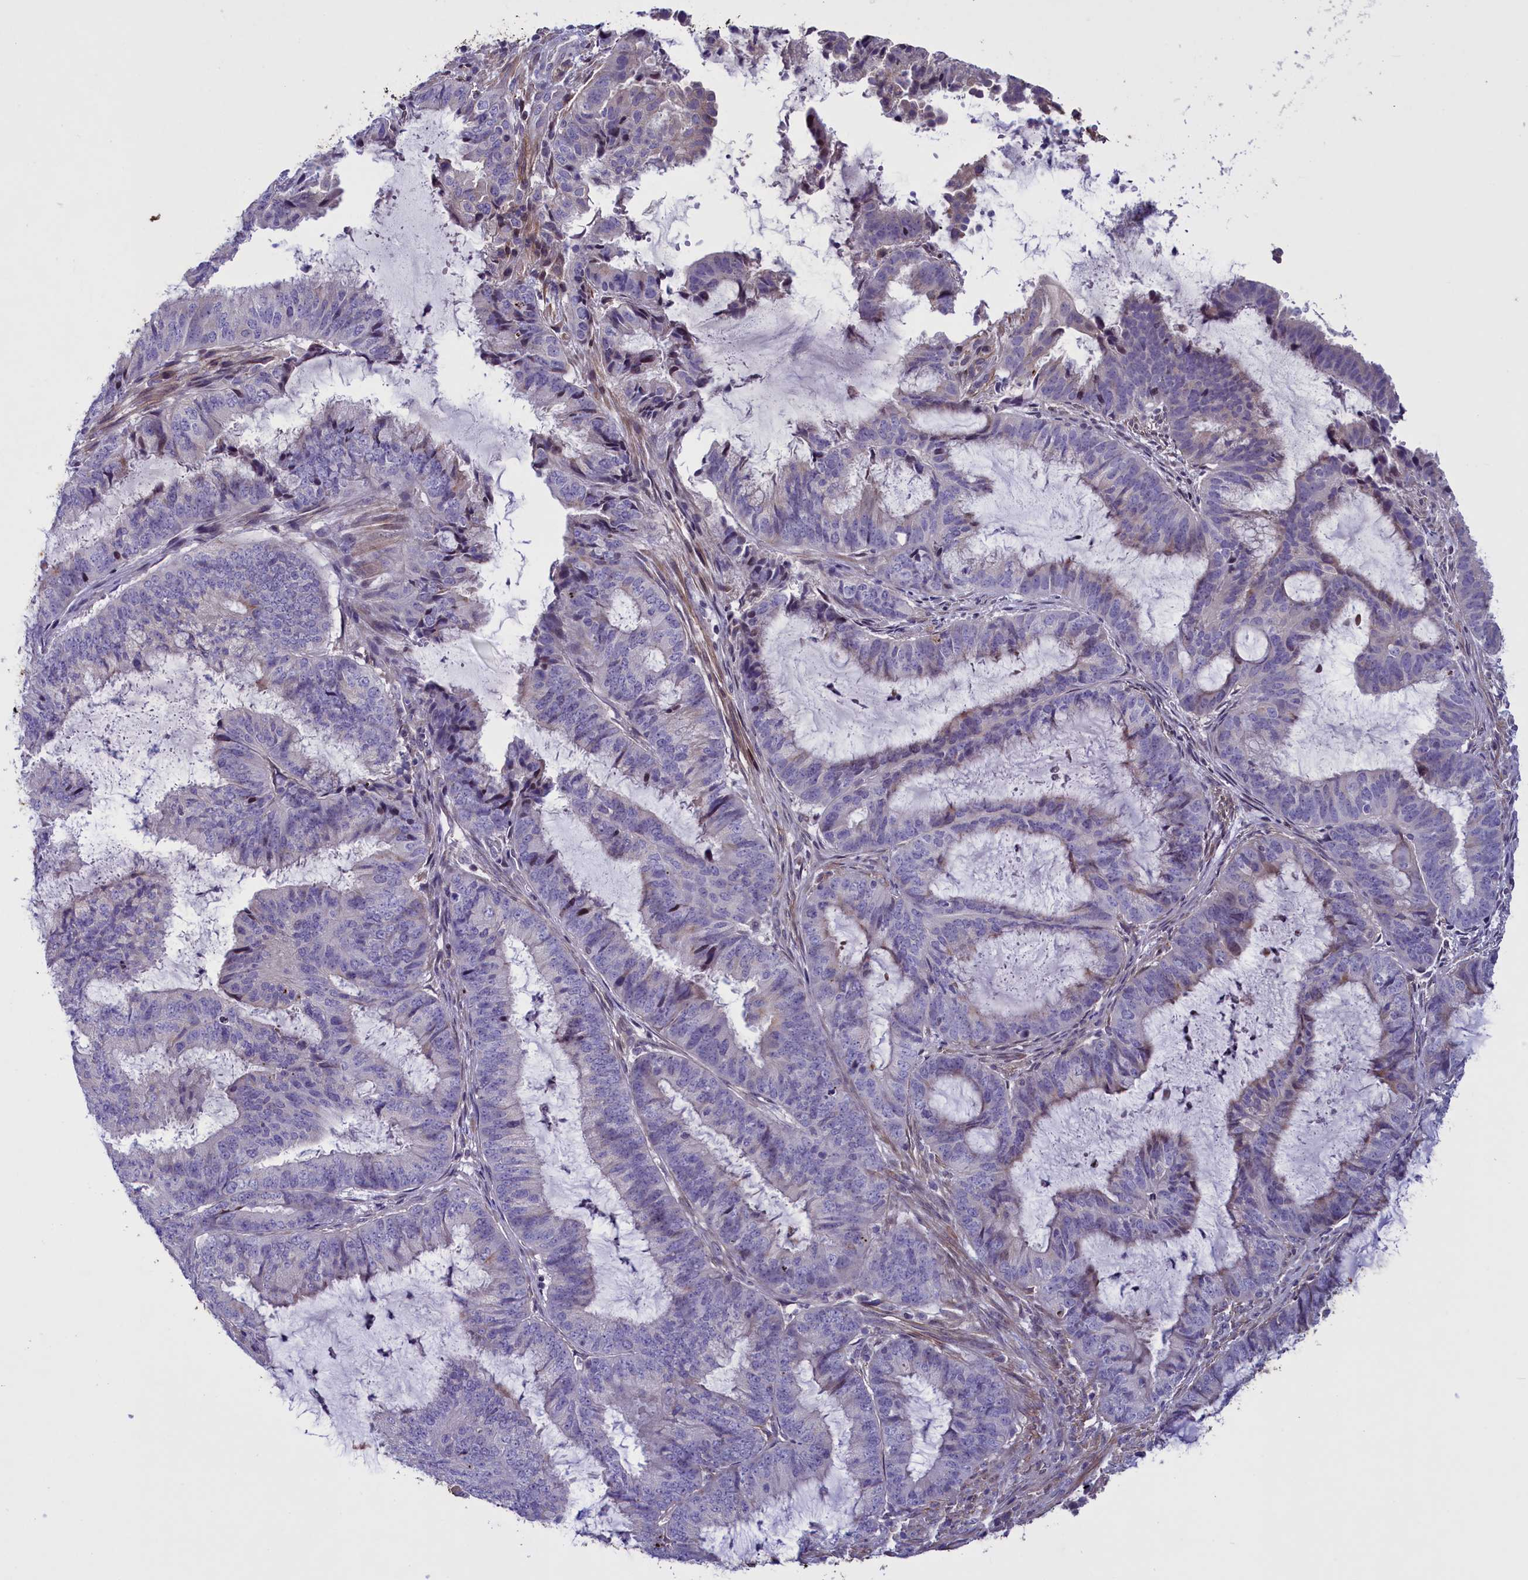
{"staining": {"intensity": "negative", "quantity": "none", "location": "none"}, "tissue": "endometrial cancer", "cell_type": "Tumor cells", "image_type": "cancer", "snomed": [{"axis": "morphology", "description": "Adenocarcinoma, NOS"}, {"axis": "topography", "description": "Endometrium"}], "caption": "High power microscopy image of an immunohistochemistry micrograph of endometrial cancer, revealing no significant positivity in tumor cells.", "gene": "MAN2C1", "patient": {"sex": "female", "age": 51}}